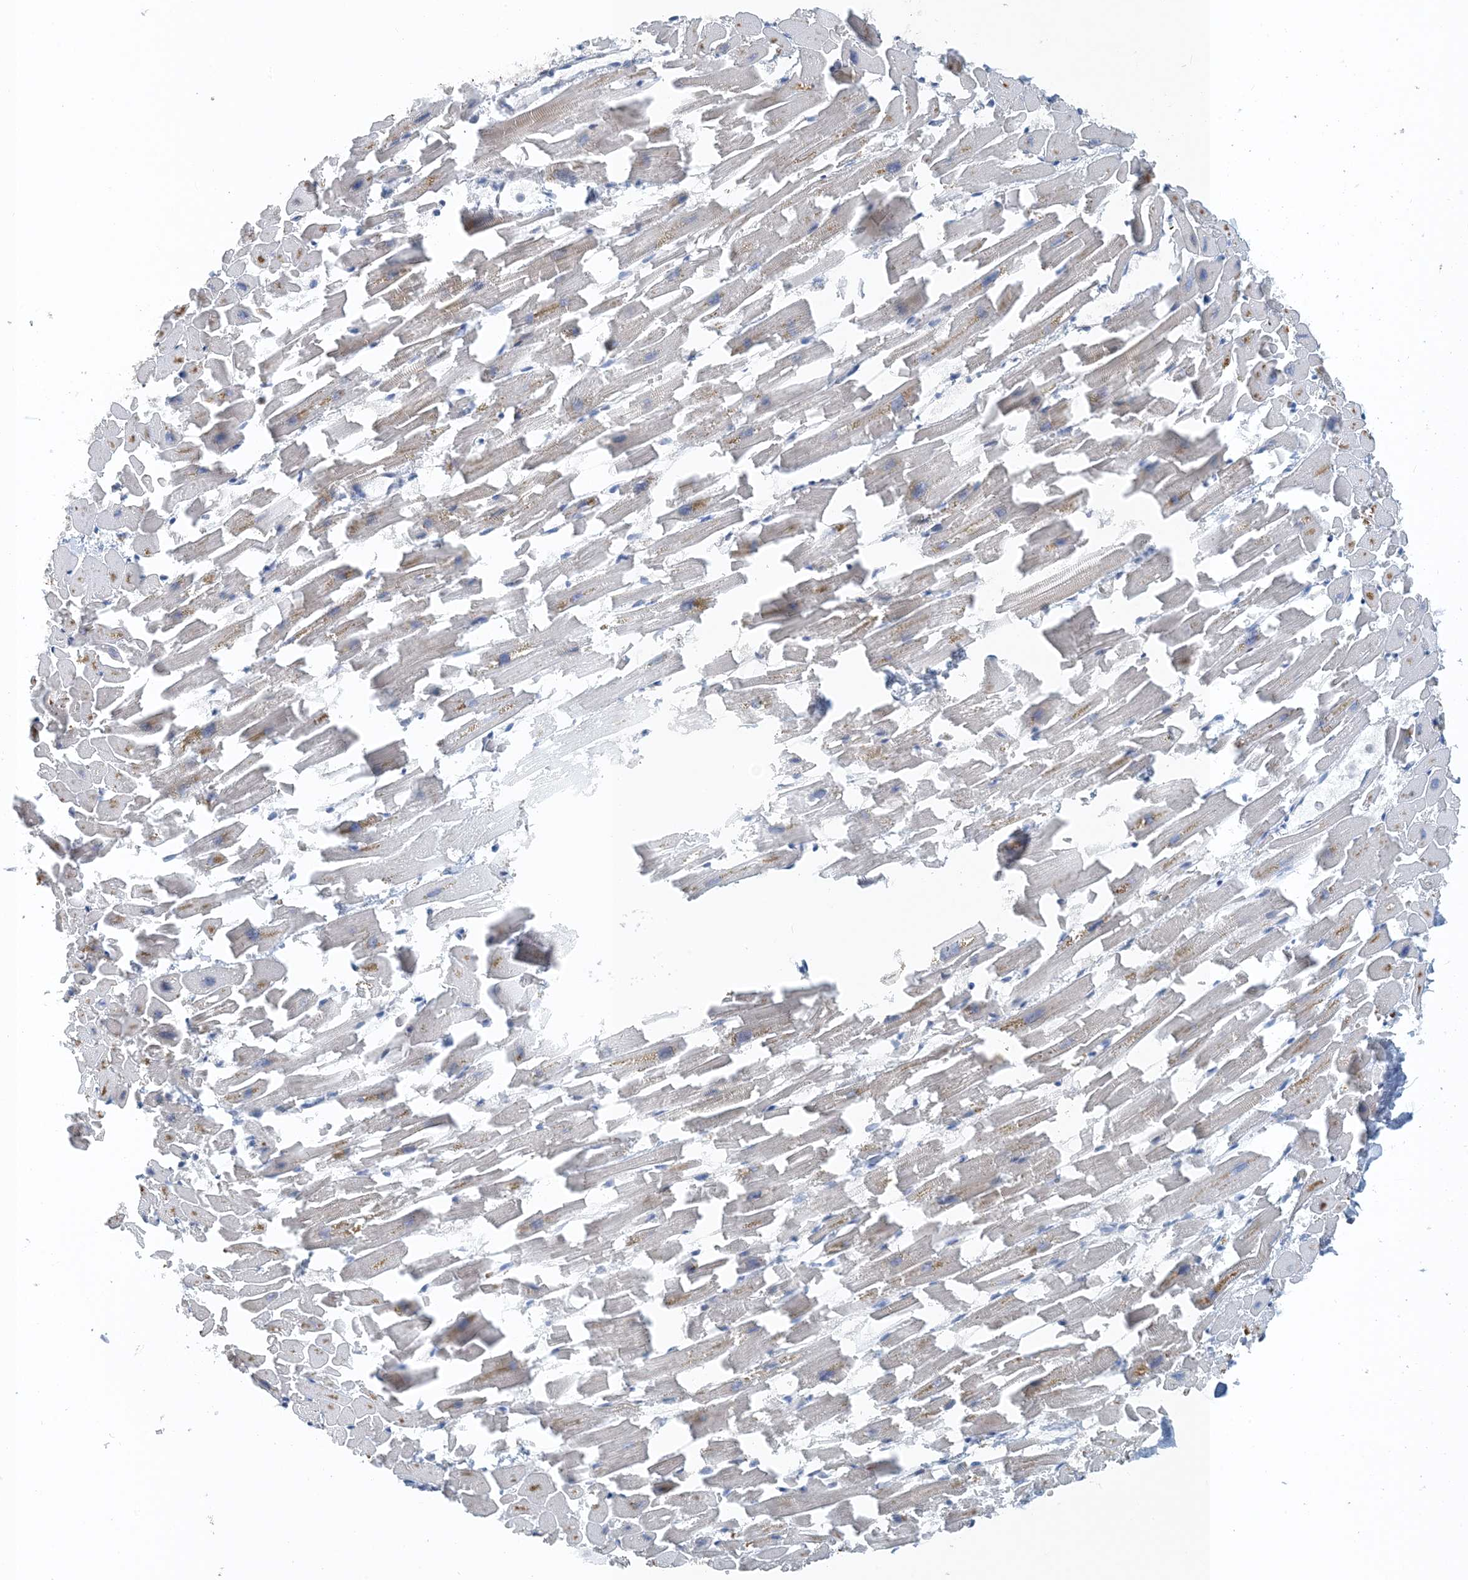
{"staining": {"intensity": "weak", "quantity": "<25%", "location": "cytoplasmic/membranous"}, "tissue": "heart muscle", "cell_type": "Cardiomyocytes", "image_type": "normal", "snomed": [{"axis": "morphology", "description": "Normal tissue, NOS"}, {"axis": "topography", "description": "Heart"}], "caption": "Photomicrograph shows no significant protein expression in cardiomyocytes of benign heart muscle. Brightfield microscopy of immunohistochemistry stained with DAB (3,3'-diaminobenzidine) (brown) and hematoxylin (blue), captured at high magnification.", "gene": "CTRL", "patient": {"sex": "female", "age": 64}}